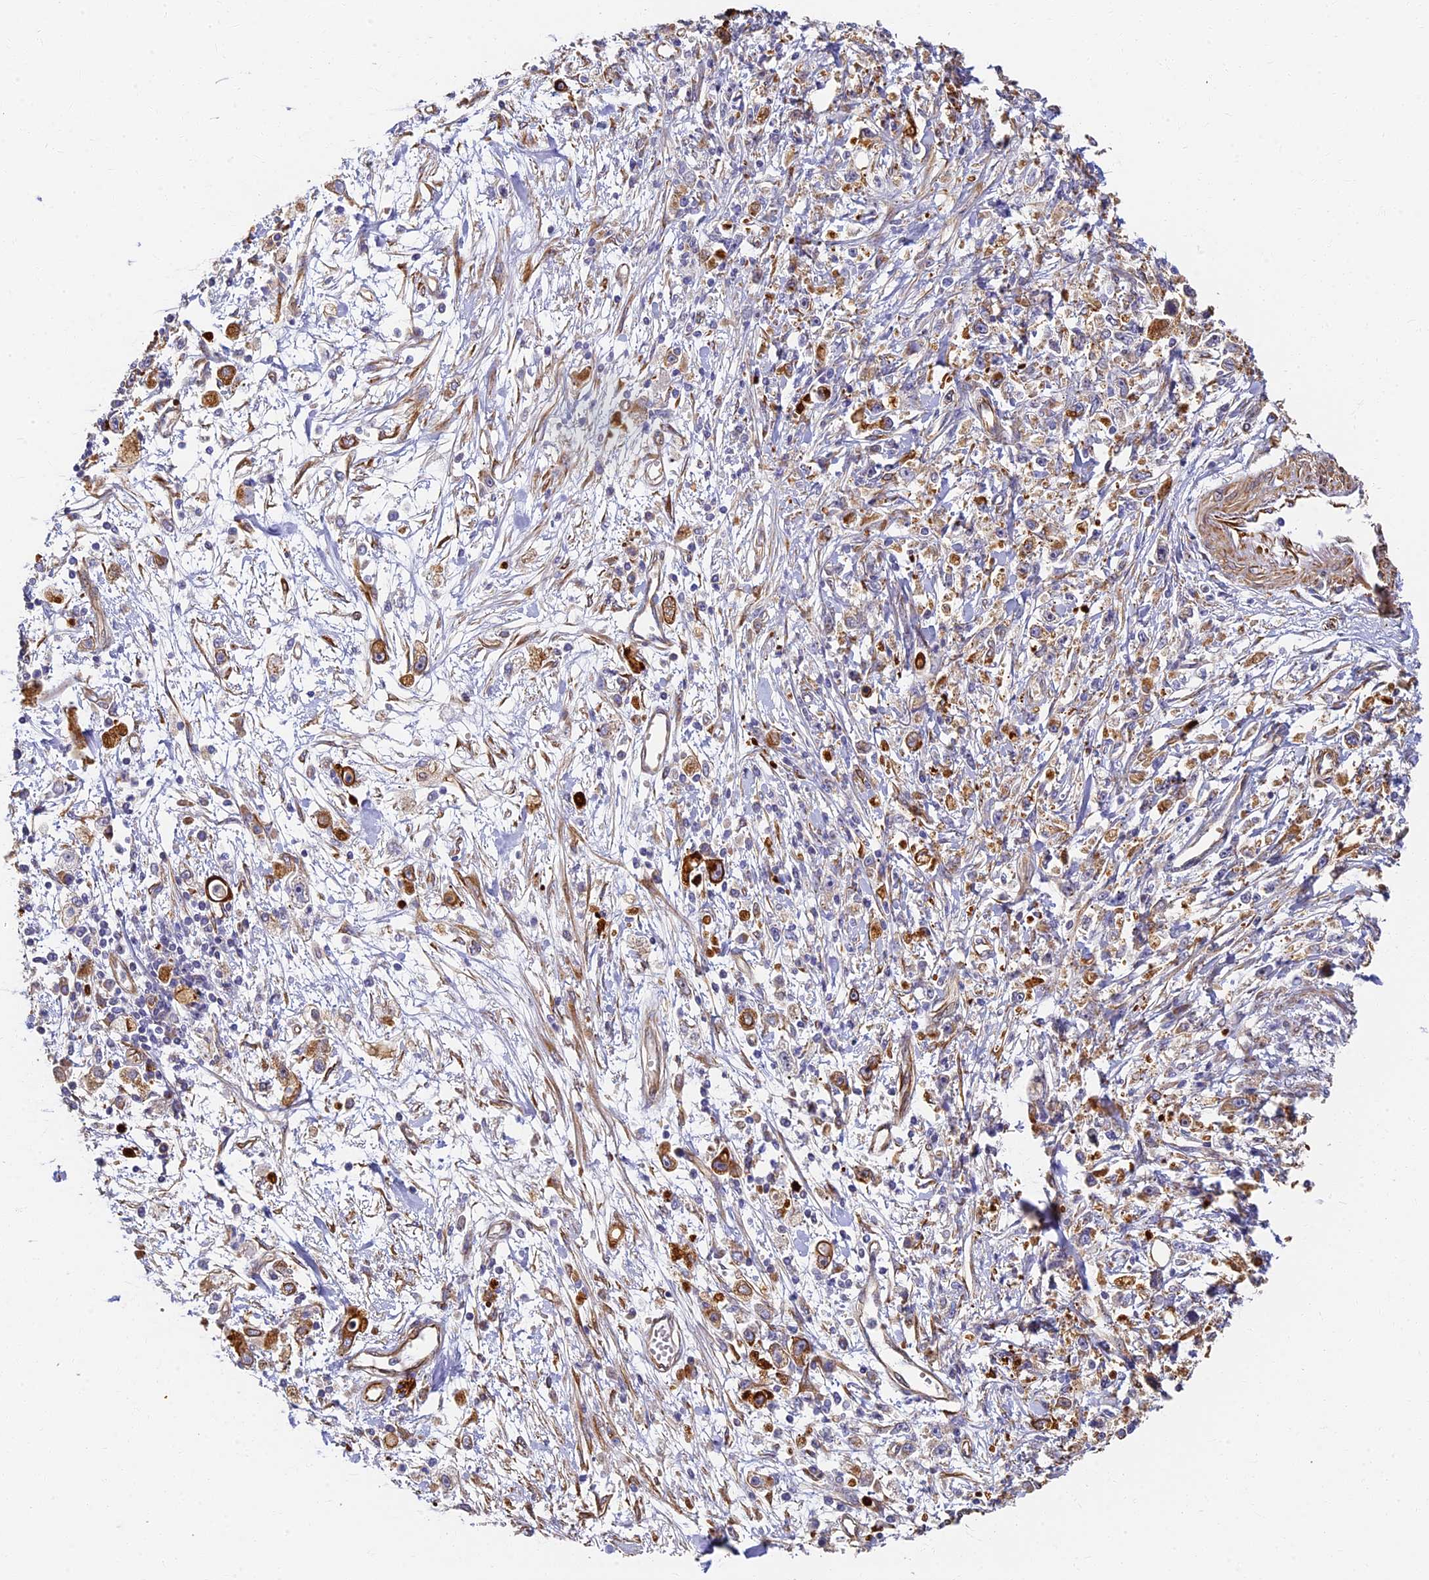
{"staining": {"intensity": "strong", "quantity": "25%-75%", "location": "cytoplasmic/membranous"}, "tissue": "stomach cancer", "cell_type": "Tumor cells", "image_type": "cancer", "snomed": [{"axis": "morphology", "description": "Adenocarcinoma, NOS"}, {"axis": "topography", "description": "Stomach"}], "caption": "This is an image of immunohistochemistry (IHC) staining of stomach cancer, which shows strong staining in the cytoplasmic/membranous of tumor cells.", "gene": "LRRC57", "patient": {"sex": "female", "age": 59}}